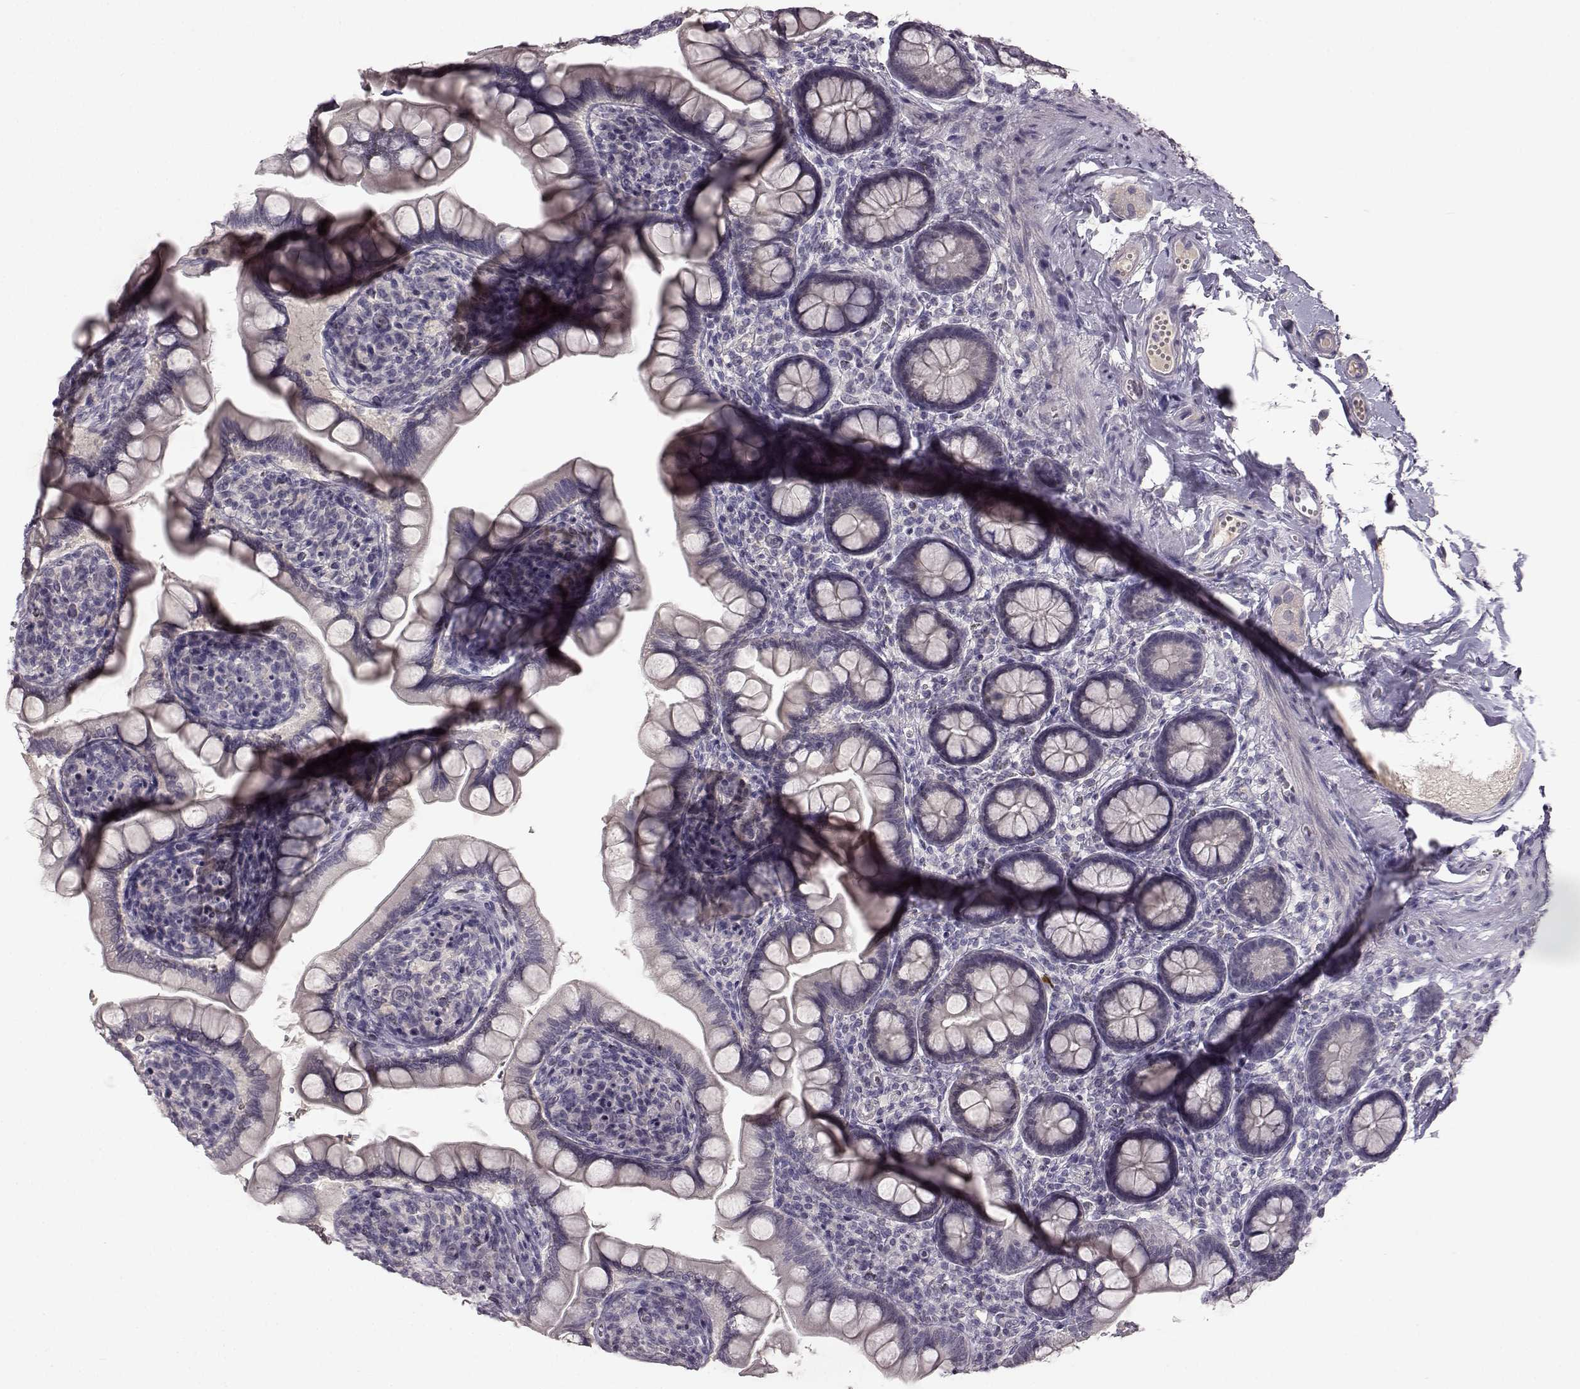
{"staining": {"intensity": "negative", "quantity": "none", "location": "none"}, "tissue": "small intestine", "cell_type": "Glandular cells", "image_type": "normal", "snomed": [{"axis": "morphology", "description": "Normal tissue, NOS"}, {"axis": "topography", "description": "Small intestine"}], "caption": "Small intestine stained for a protein using immunohistochemistry (IHC) exhibits no positivity glandular cells.", "gene": "SPAG17", "patient": {"sex": "female", "age": 56}}